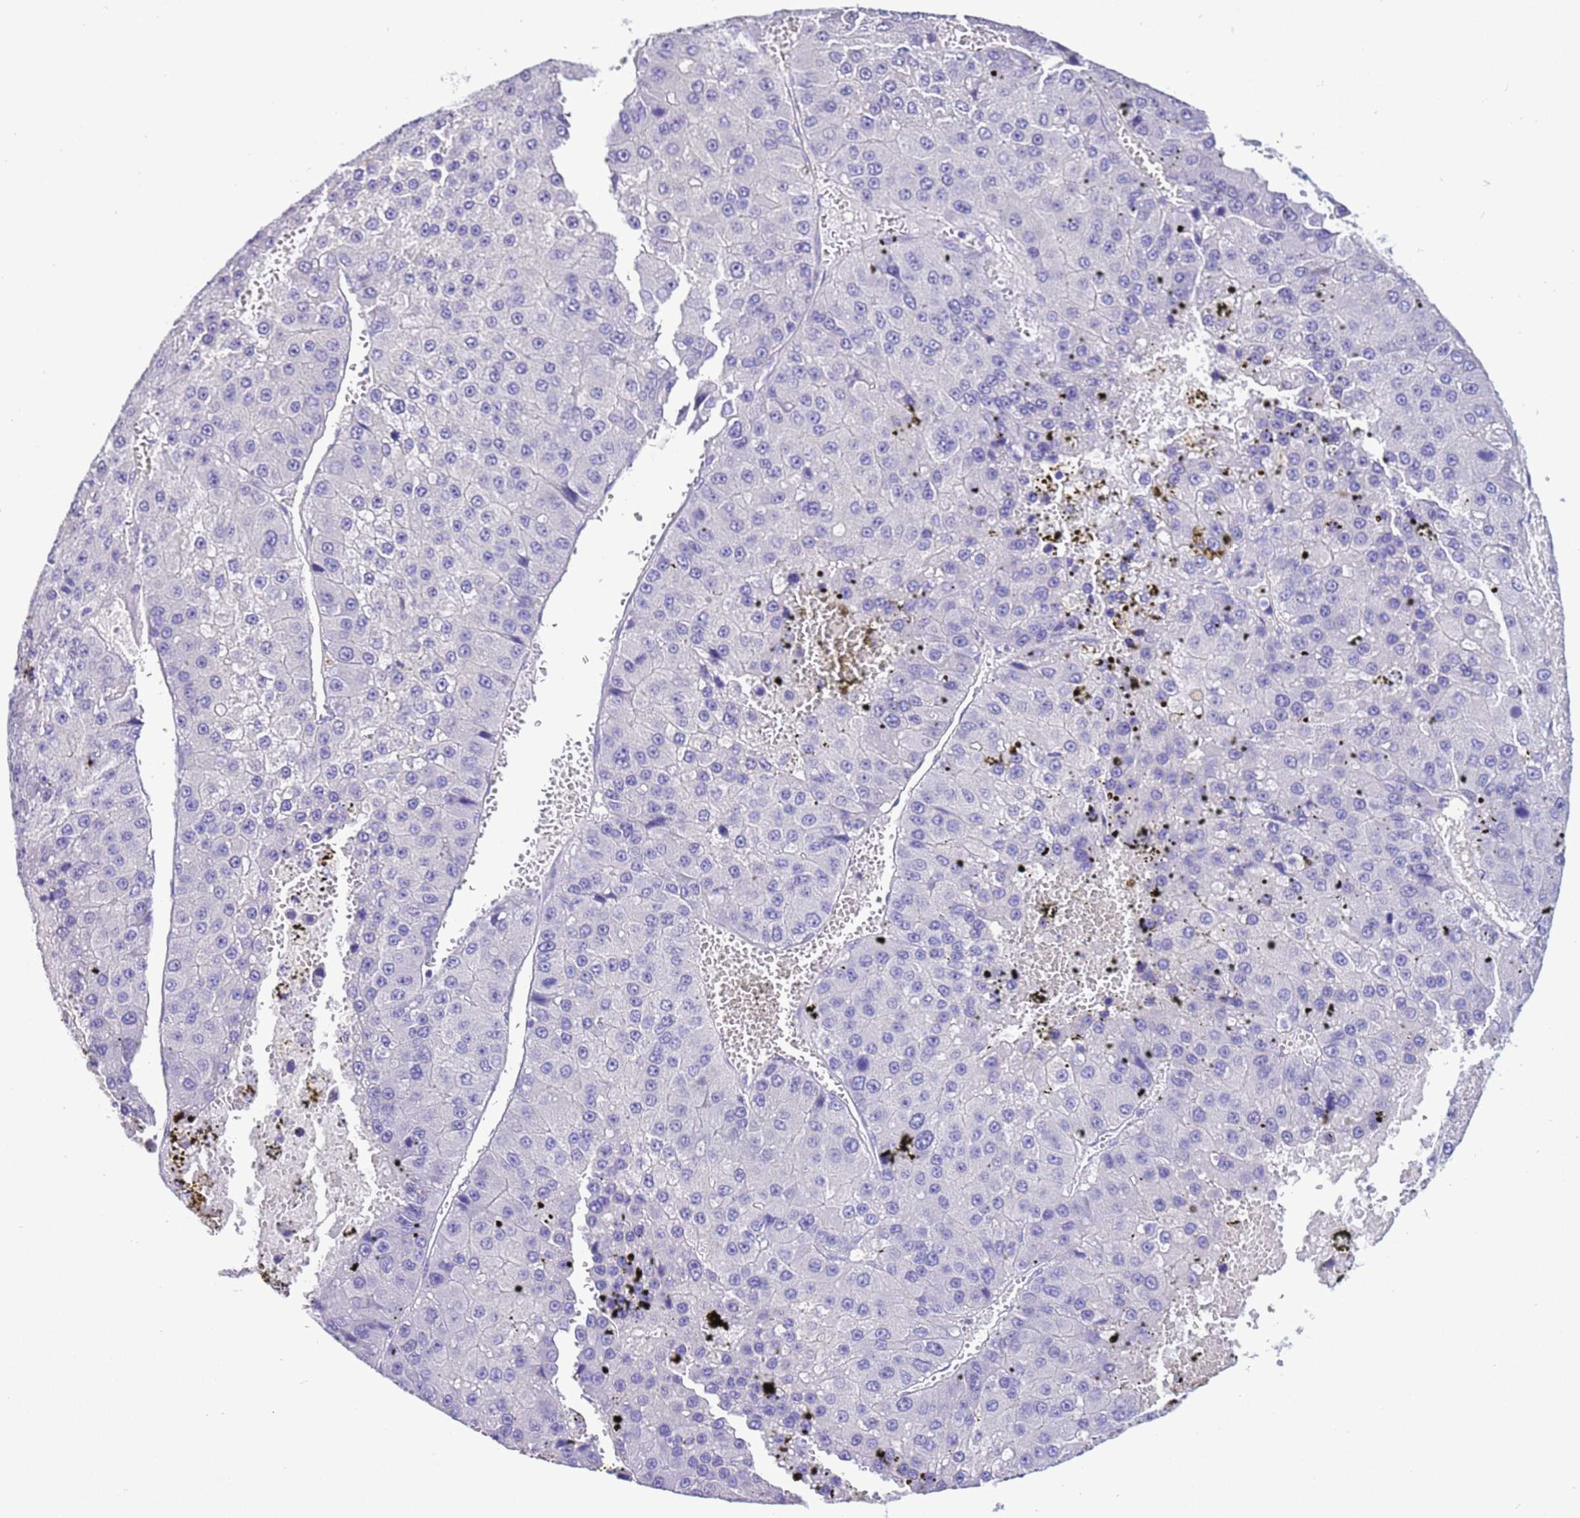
{"staining": {"intensity": "negative", "quantity": "none", "location": "none"}, "tissue": "liver cancer", "cell_type": "Tumor cells", "image_type": "cancer", "snomed": [{"axis": "morphology", "description": "Carcinoma, Hepatocellular, NOS"}, {"axis": "topography", "description": "Liver"}], "caption": "Image shows no protein expression in tumor cells of liver hepatocellular carcinoma tissue.", "gene": "CPB1", "patient": {"sex": "female", "age": 73}}